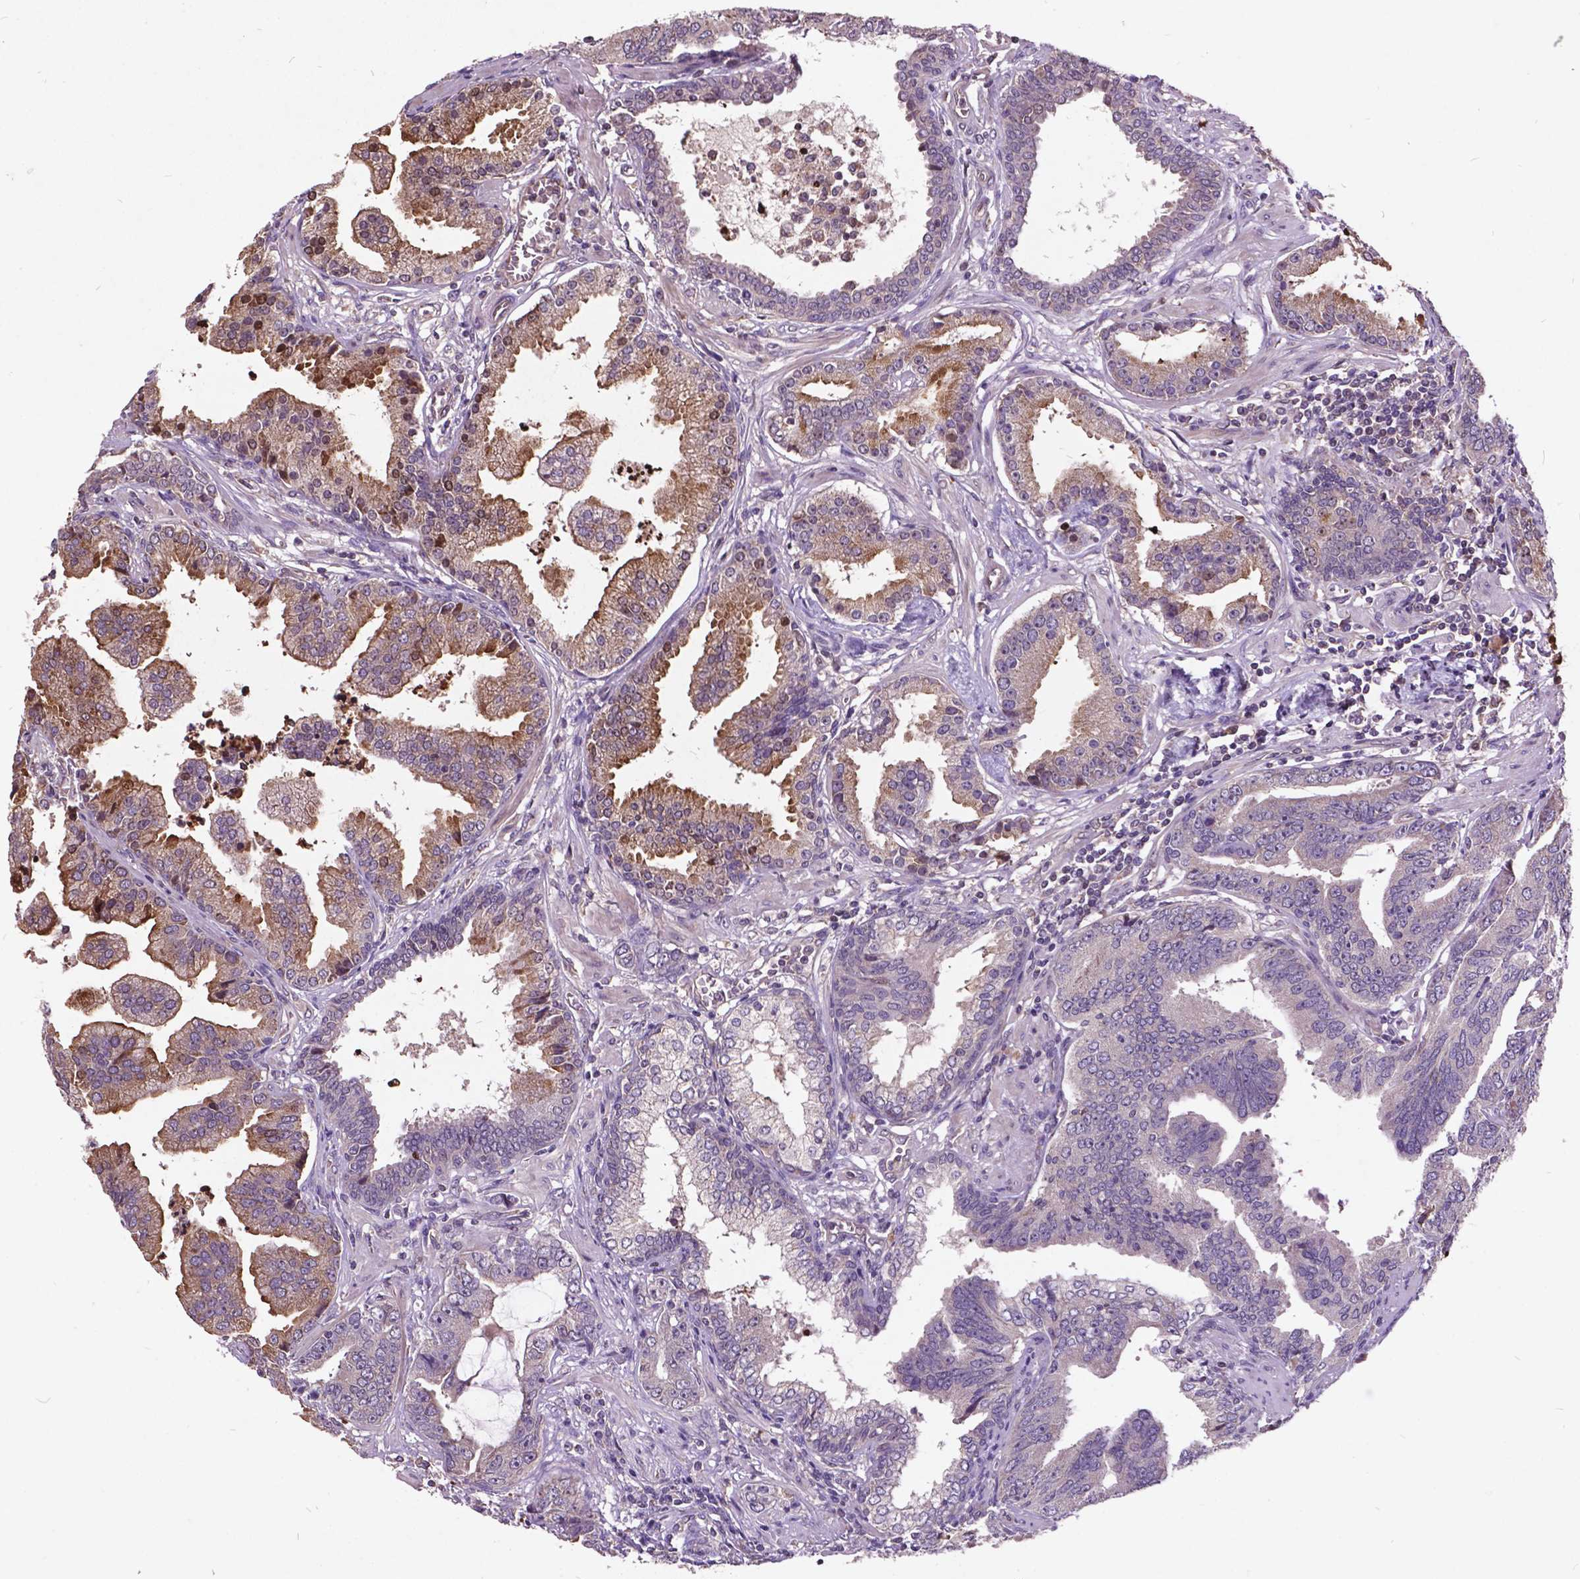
{"staining": {"intensity": "negative", "quantity": "none", "location": "none"}, "tissue": "prostate cancer", "cell_type": "Tumor cells", "image_type": "cancer", "snomed": [{"axis": "morphology", "description": "Adenocarcinoma, NOS"}, {"axis": "topography", "description": "Prostate"}], "caption": "This is an immunohistochemistry micrograph of human prostate cancer. There is no expression in tumor cells.", "gene": "AP1S3", "patient": {"sex": "male", "age": 64}}